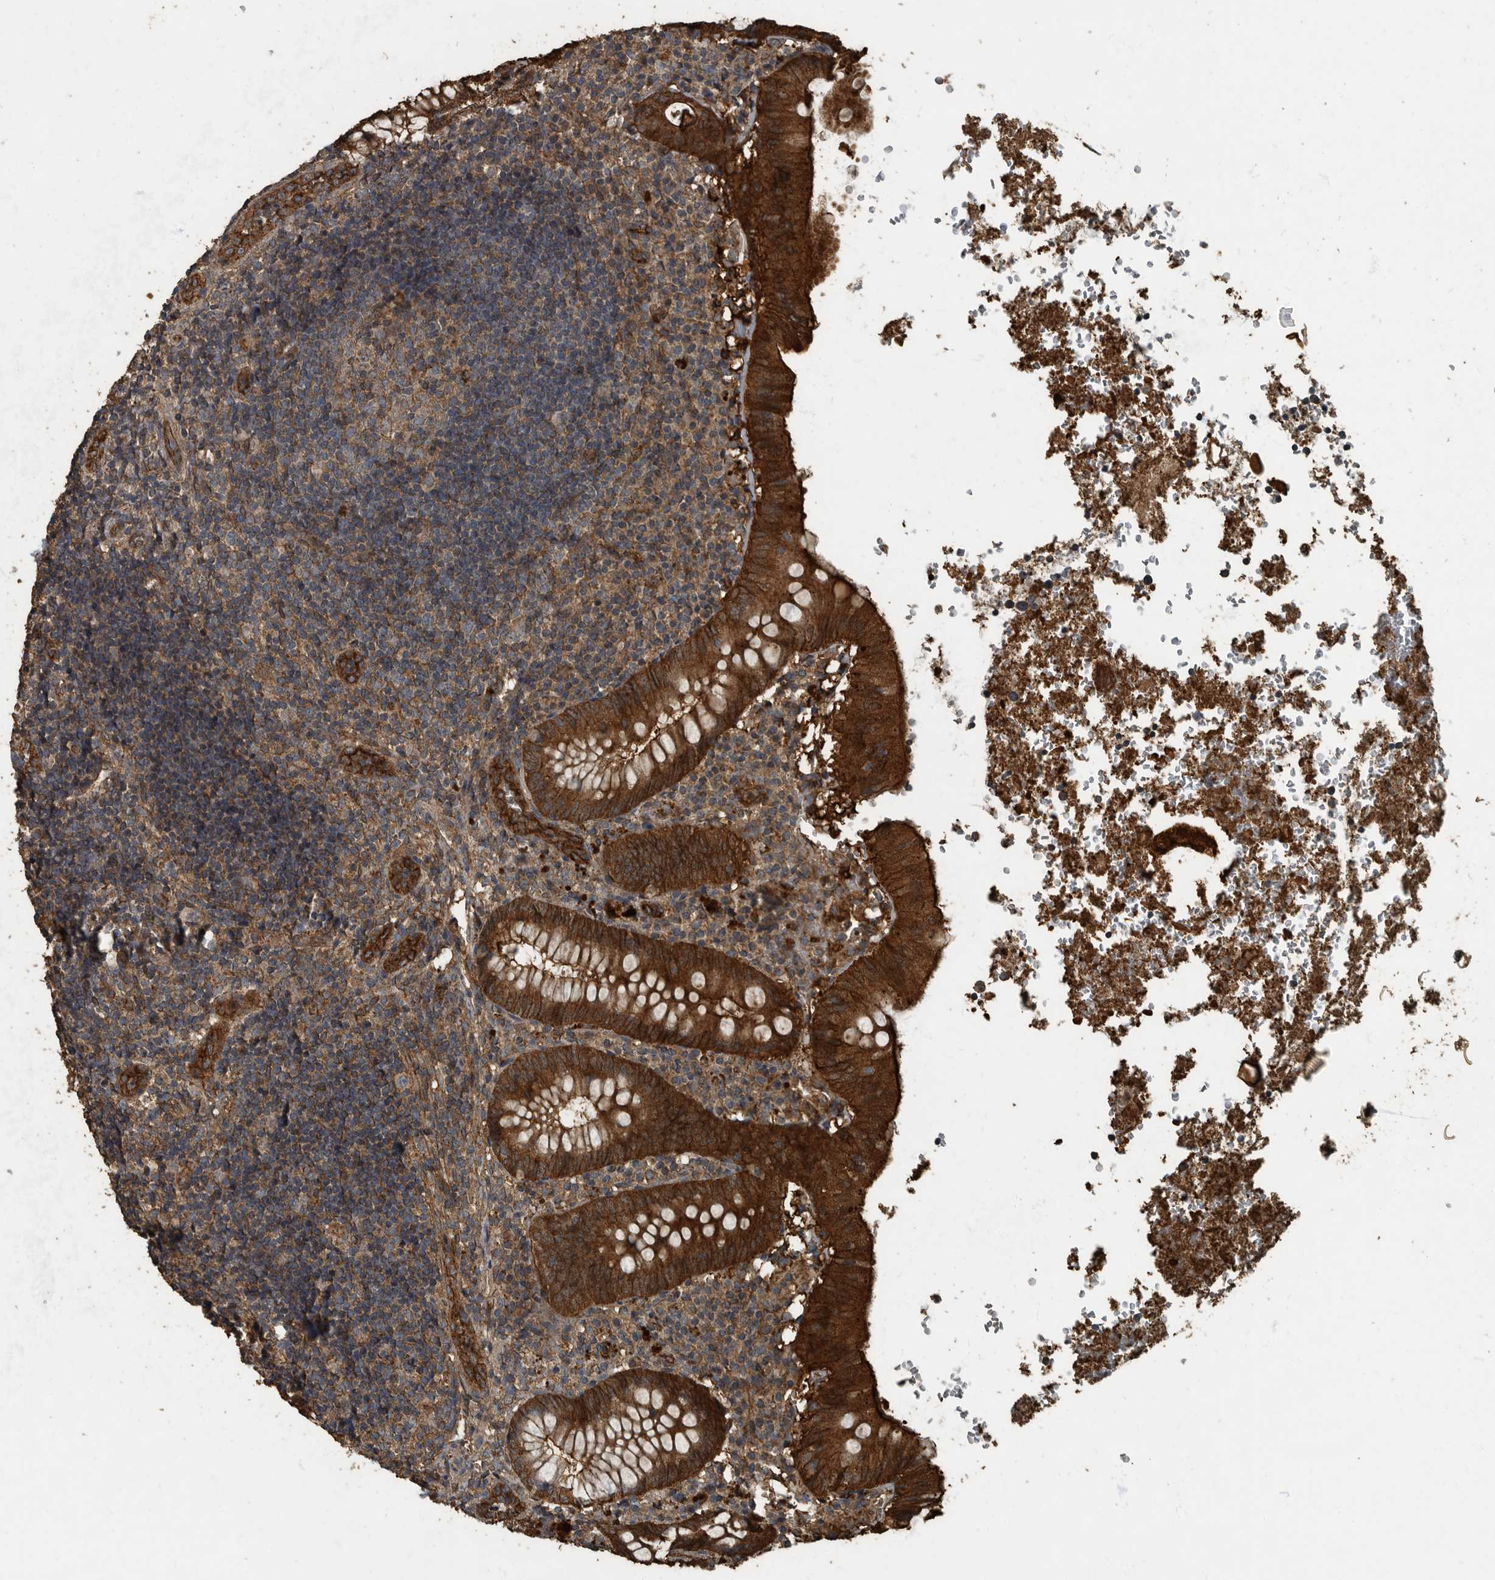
{"staining": {"intensity": "strong", "quantity": ">75%", "location": "cytoplasmic/membranous"}, "tissue": "appendix", "cell_type": "Glandular cells", "image_type": "normal", "snomed": [{"axis": "morphology", "description": "Normal tissue, NOS"}, {"axis": "topography", "description": "Appendix"}], "caption": "Immunohistochemistry histopathology image of normal appendix: human appendix stained using immunohistochemistry (IHC) exhibits high levels of strong protein expression localized specifically in the cytoplasmic/membranous of glandular cells, appearing as a cytoplasmic/membranous brown color.", "gene": "IL15RA", "patient": {"sex": "male", "age": 8}}